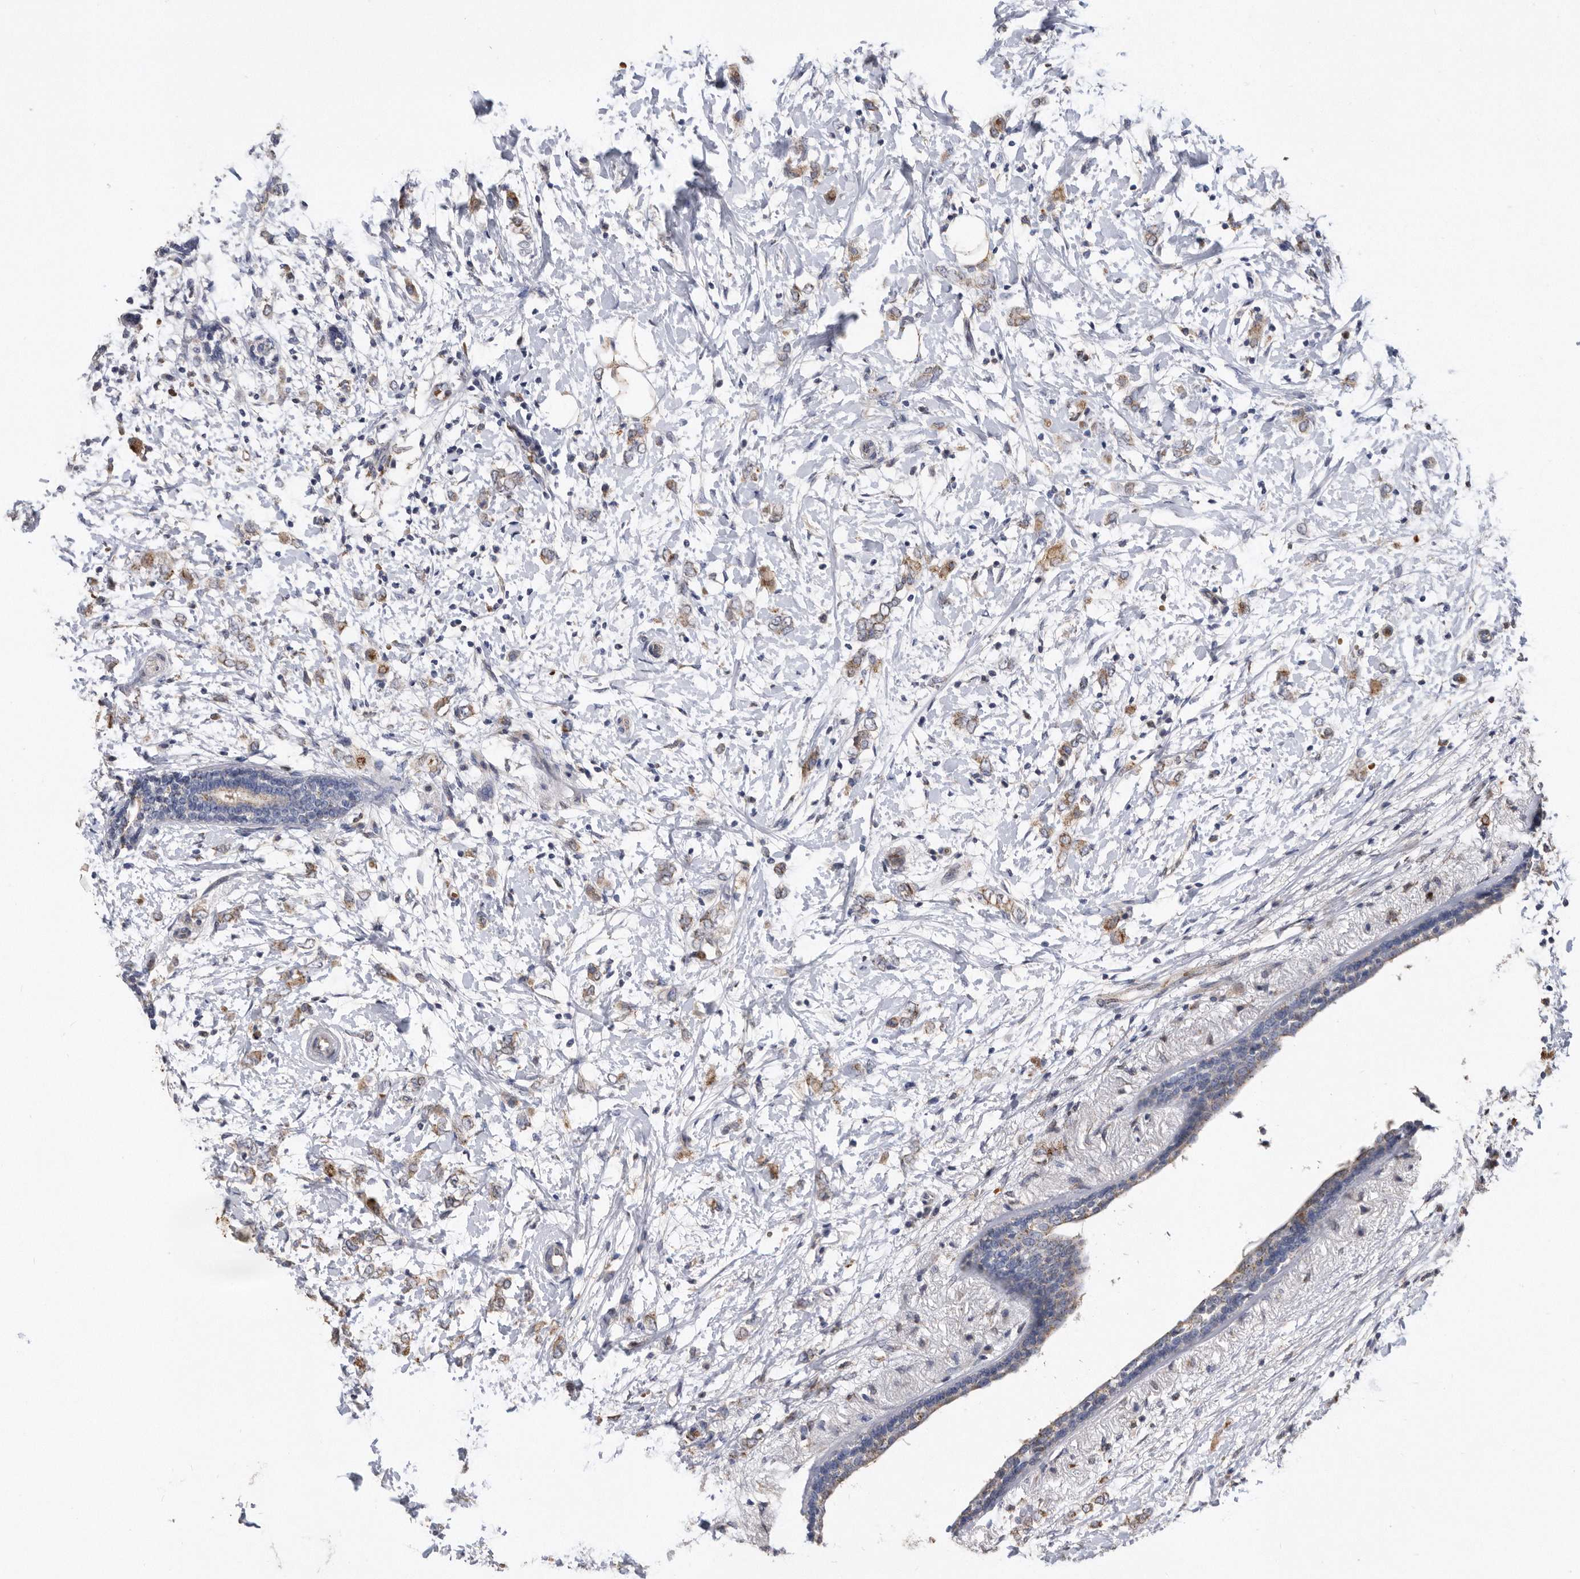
{"staining": {"intensity": "moderate", "quantity": ">75%", "location": "cytoplasmic/membranous"}, "tissue": "breast cancer", "cell_type": "Tumor cells", "image_type": "cancer", "snomed": [{"axis": "morphology", "description": "Normal tissue, NOS"}, {"axis": "morphology", "description": "Lobular carcinoma"}, {"axis": "topography", "description": "Breast"}], "caption": "A brown stain labels moderate cytoplasmic/membranous staining of a protein in human lobular carcinoma (breast) tumor cells. The staining was performed using DAB (3,3'-diaminobenzidine), with brown indicating positive protein expression. Nuclei are stained blue with hematoxylin.", "gene": "CRISPLD2", "patient": {"sex": "female", "age": 47}}